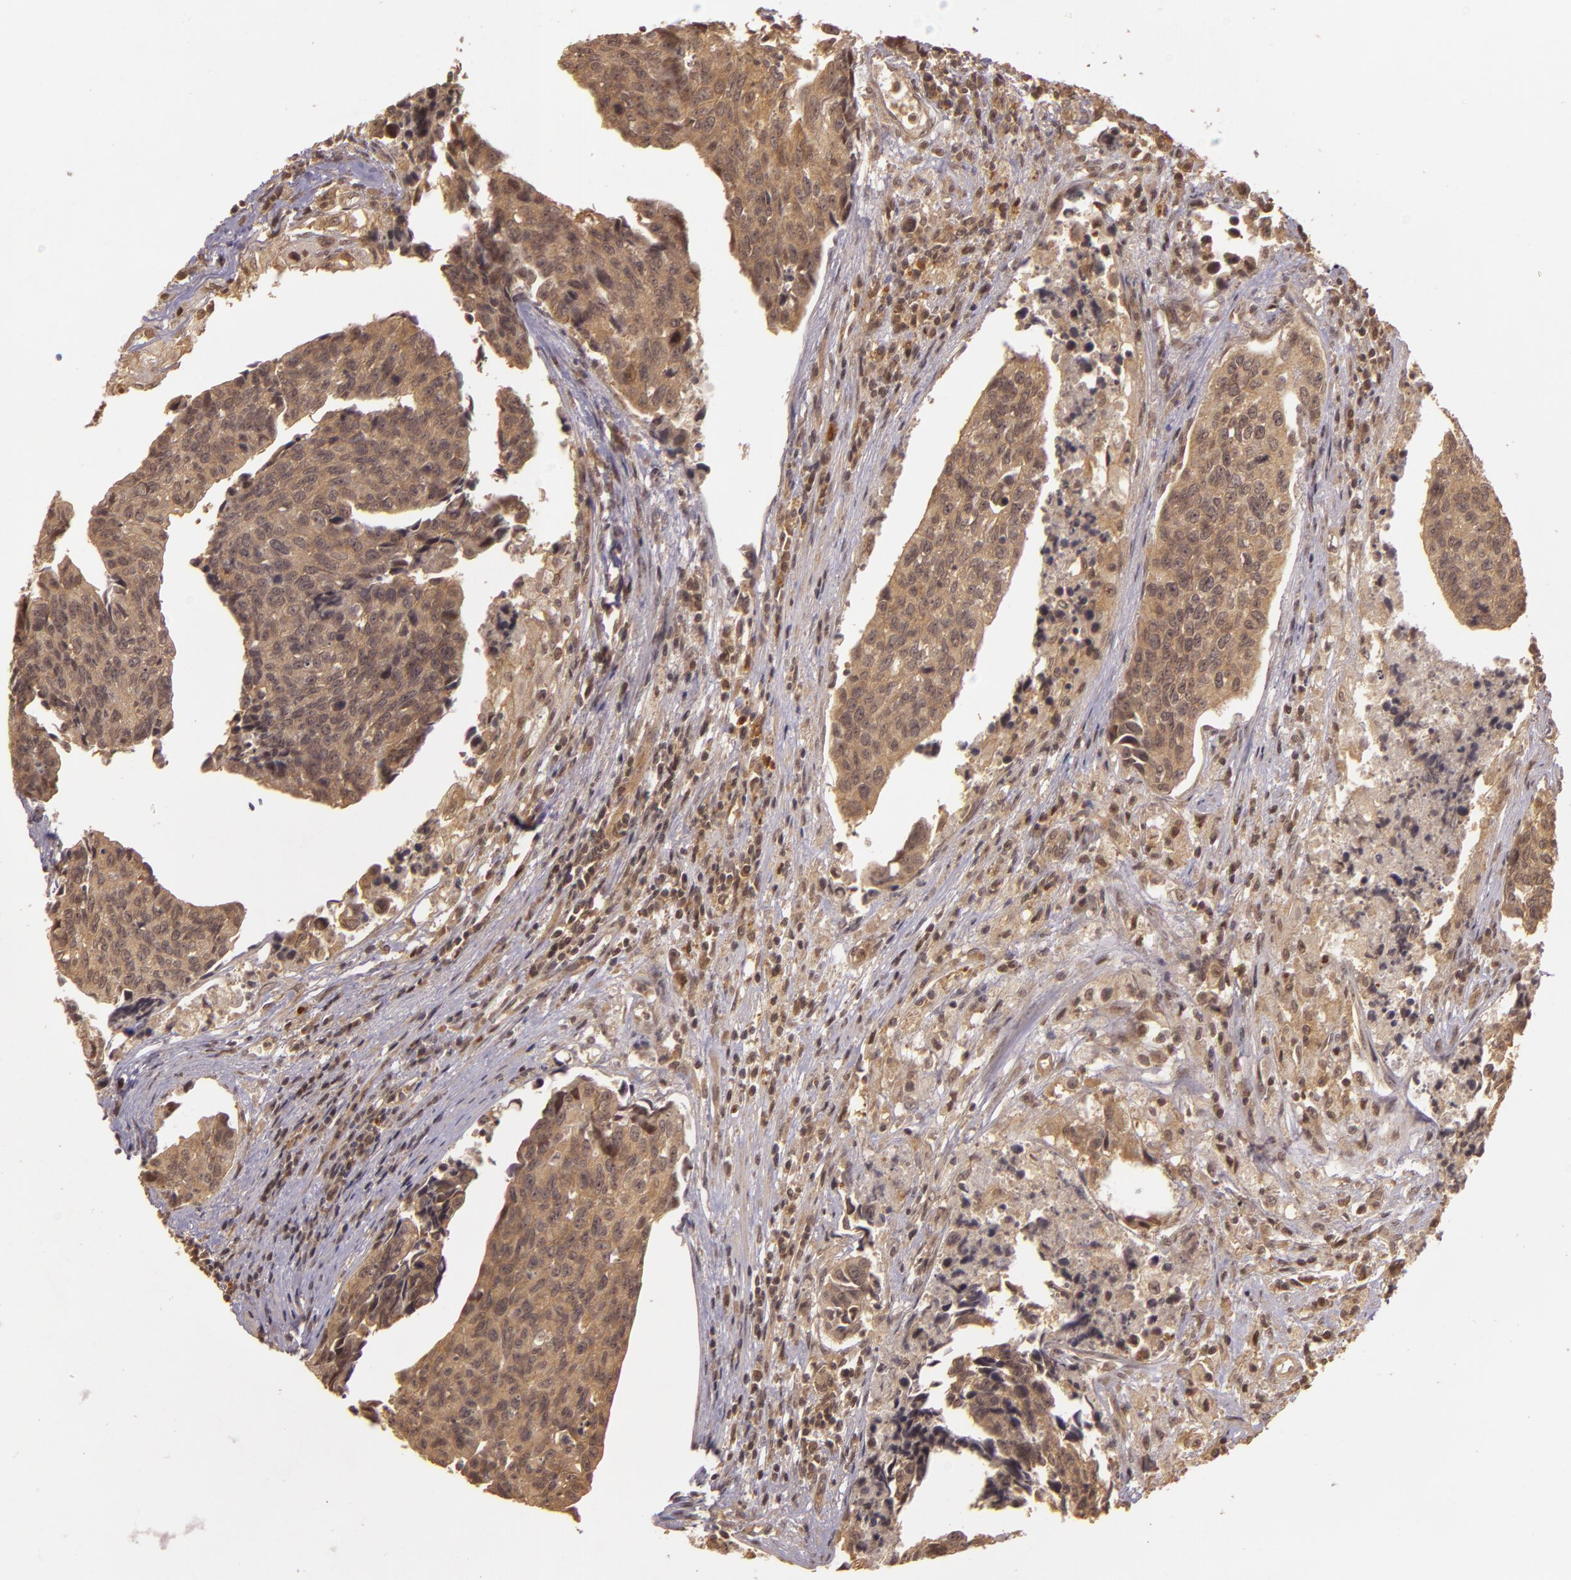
{"staining": {"intensity": "moderate", "quantity": ">75%", "location": "cytoplasmic/membranous"}, "tissue": "urothelial cancer", "cell_type": "Tumor cells", "image_type": "cancer", "snomed": [{"axis": "morphology", "description": "Urothelial carcinoma, High grade"}, {"axis": "topography", "description": "Urinary bladder"}], "caption": "Immunohistochemistry (IHC) micrograph of high-grade urothelial carcinoma stained for a protein (brown), which exhibits medium levels of moderate cytoplasmic/membranous positivity in about >75% of tumor cells.", "gene": "TXNRD2", "patient": {"sex": "male", "age": 81}}